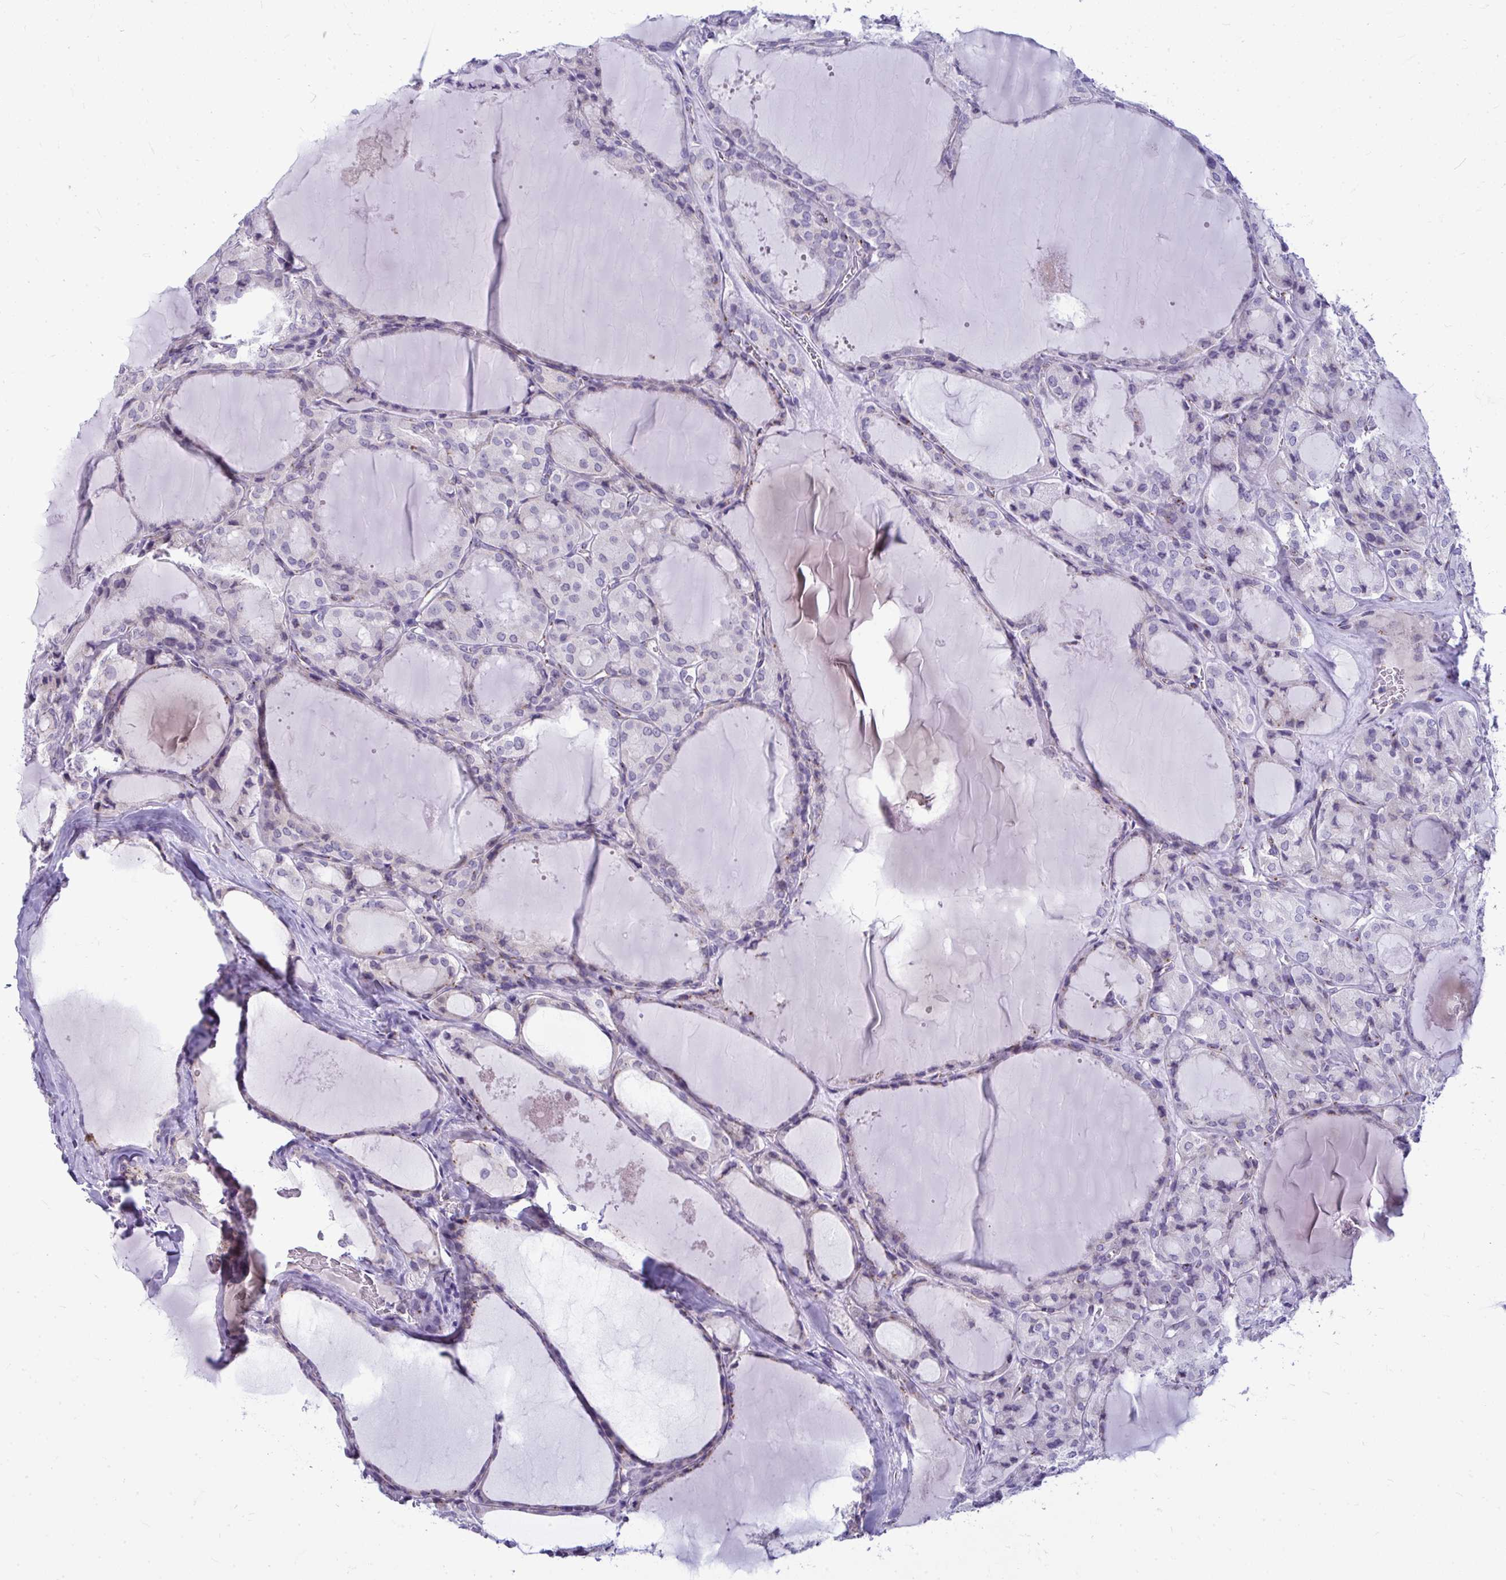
{"staining": {"intensity": "negative", "quantity": "none", "location": "none"}, "tissue": "thyroid cancer", "cell_type": "Tumor cells", "image_type": "cancer", "snomed": [{"axis": "morphology", "description": "Papillary adenocarcinoma, NOS"}, {"axis": "topography", "description": "Thyroid gland"}], "caption": "Immunohistochemistry (IHC) image of human papillary adenocarcinoma (thyroid) stained for a protein (brown), which reveals no positivity in tumor cells.", "gene": "DTX4", "patient": {"sex": "male", "age": 87}}